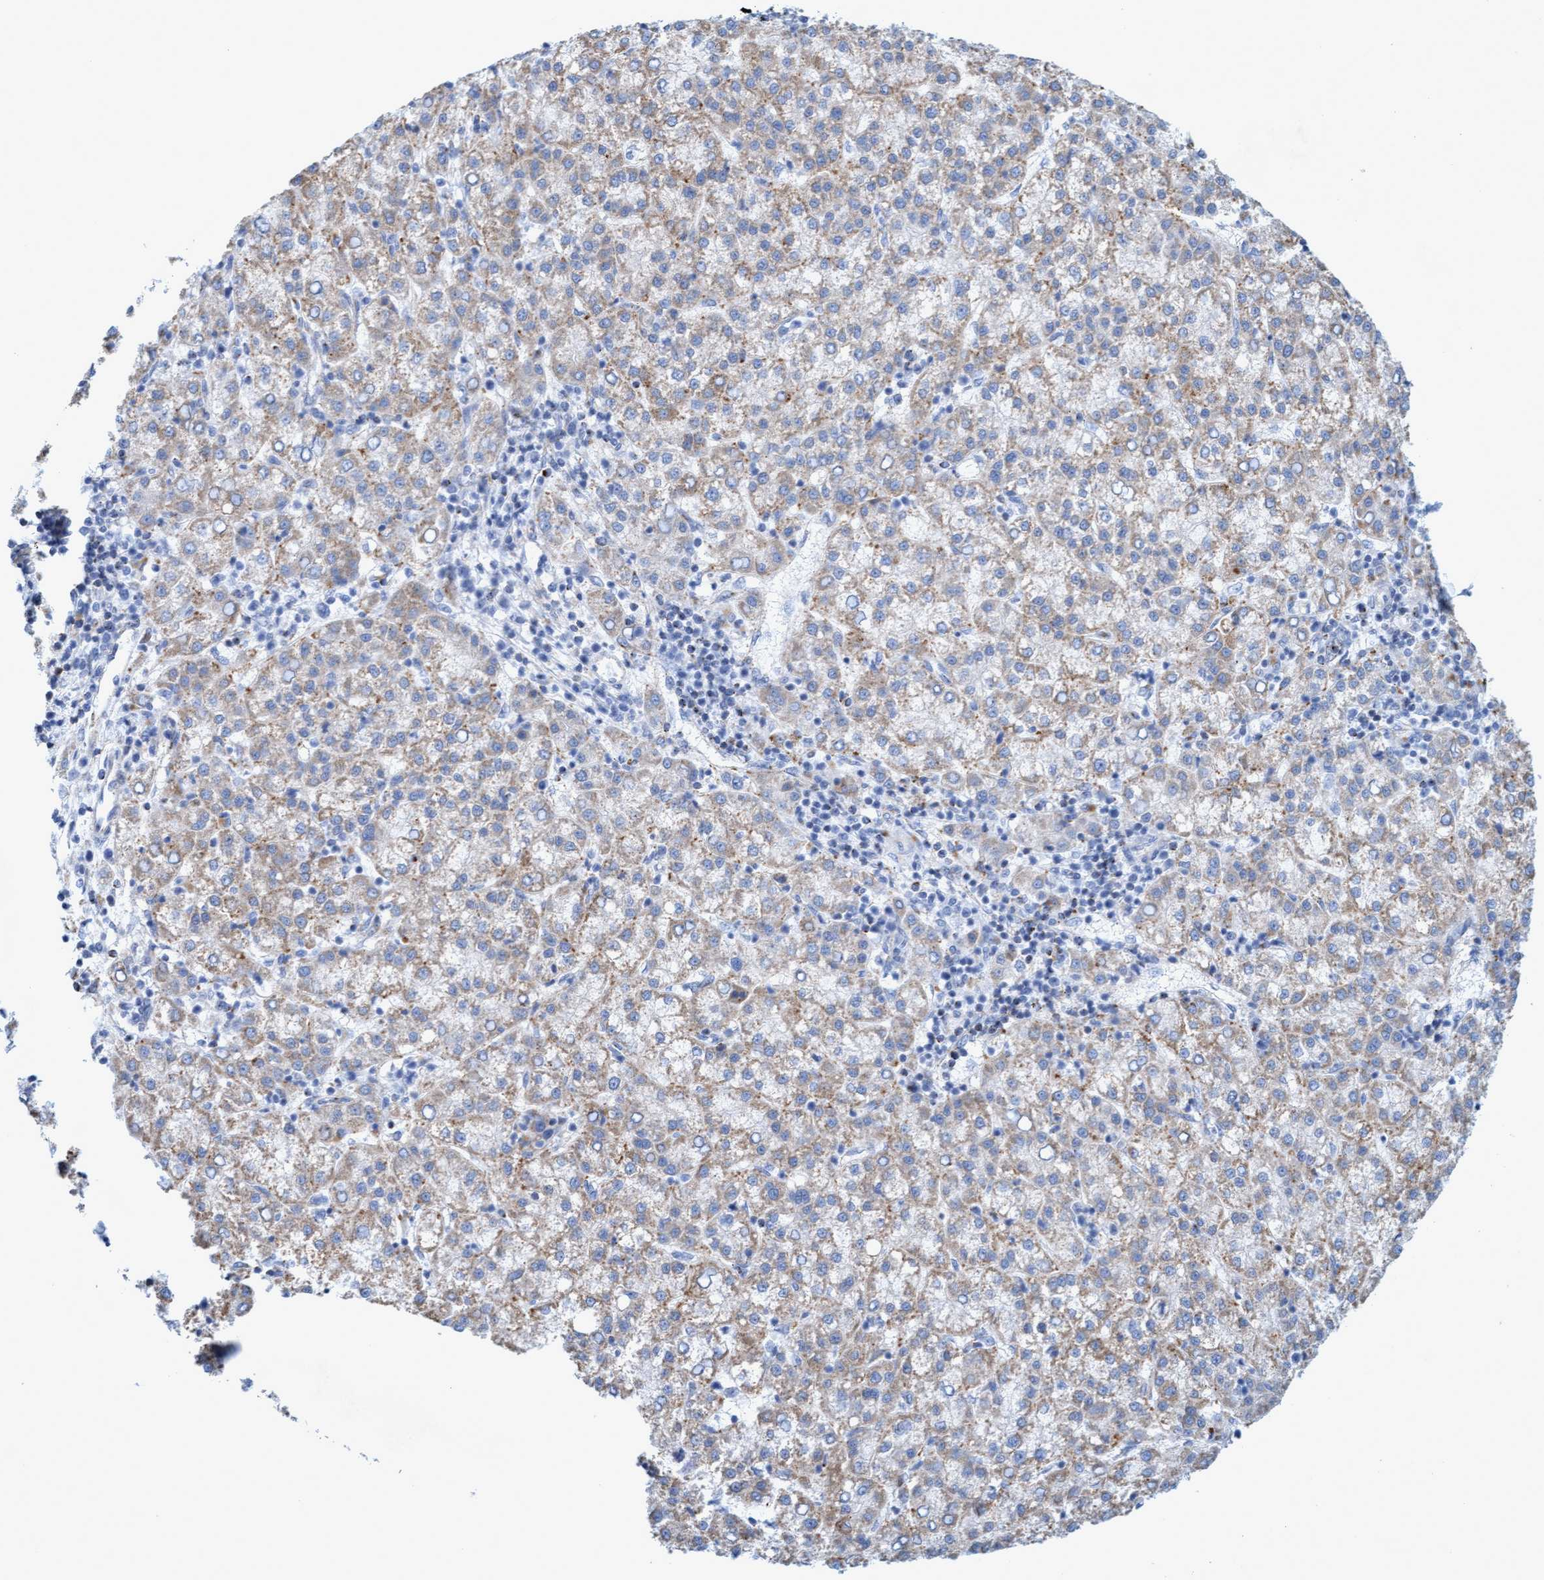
{"staining": {"intensity": "weak", "quantity": ">75%", "location": "cytoplasmic/membranous"}, "tissue": "liver cancer", "cell_type": "Tumor cells", "image_type": "cancer", "snomed": [{"axis": "morphology", "description": "Carcinoma, Hepatocellular, NOS"}, {"axis": "topography", "description": "Liver"}], "caption": "IHC (DAB) staining of hepatocellular carcinoma (liver) displays weak cytoplasmic/membranous protein positivity in approximately >75% of tumor cells.", "gene": "SGSH", "patient": {"sex": "female", "age": 58}}